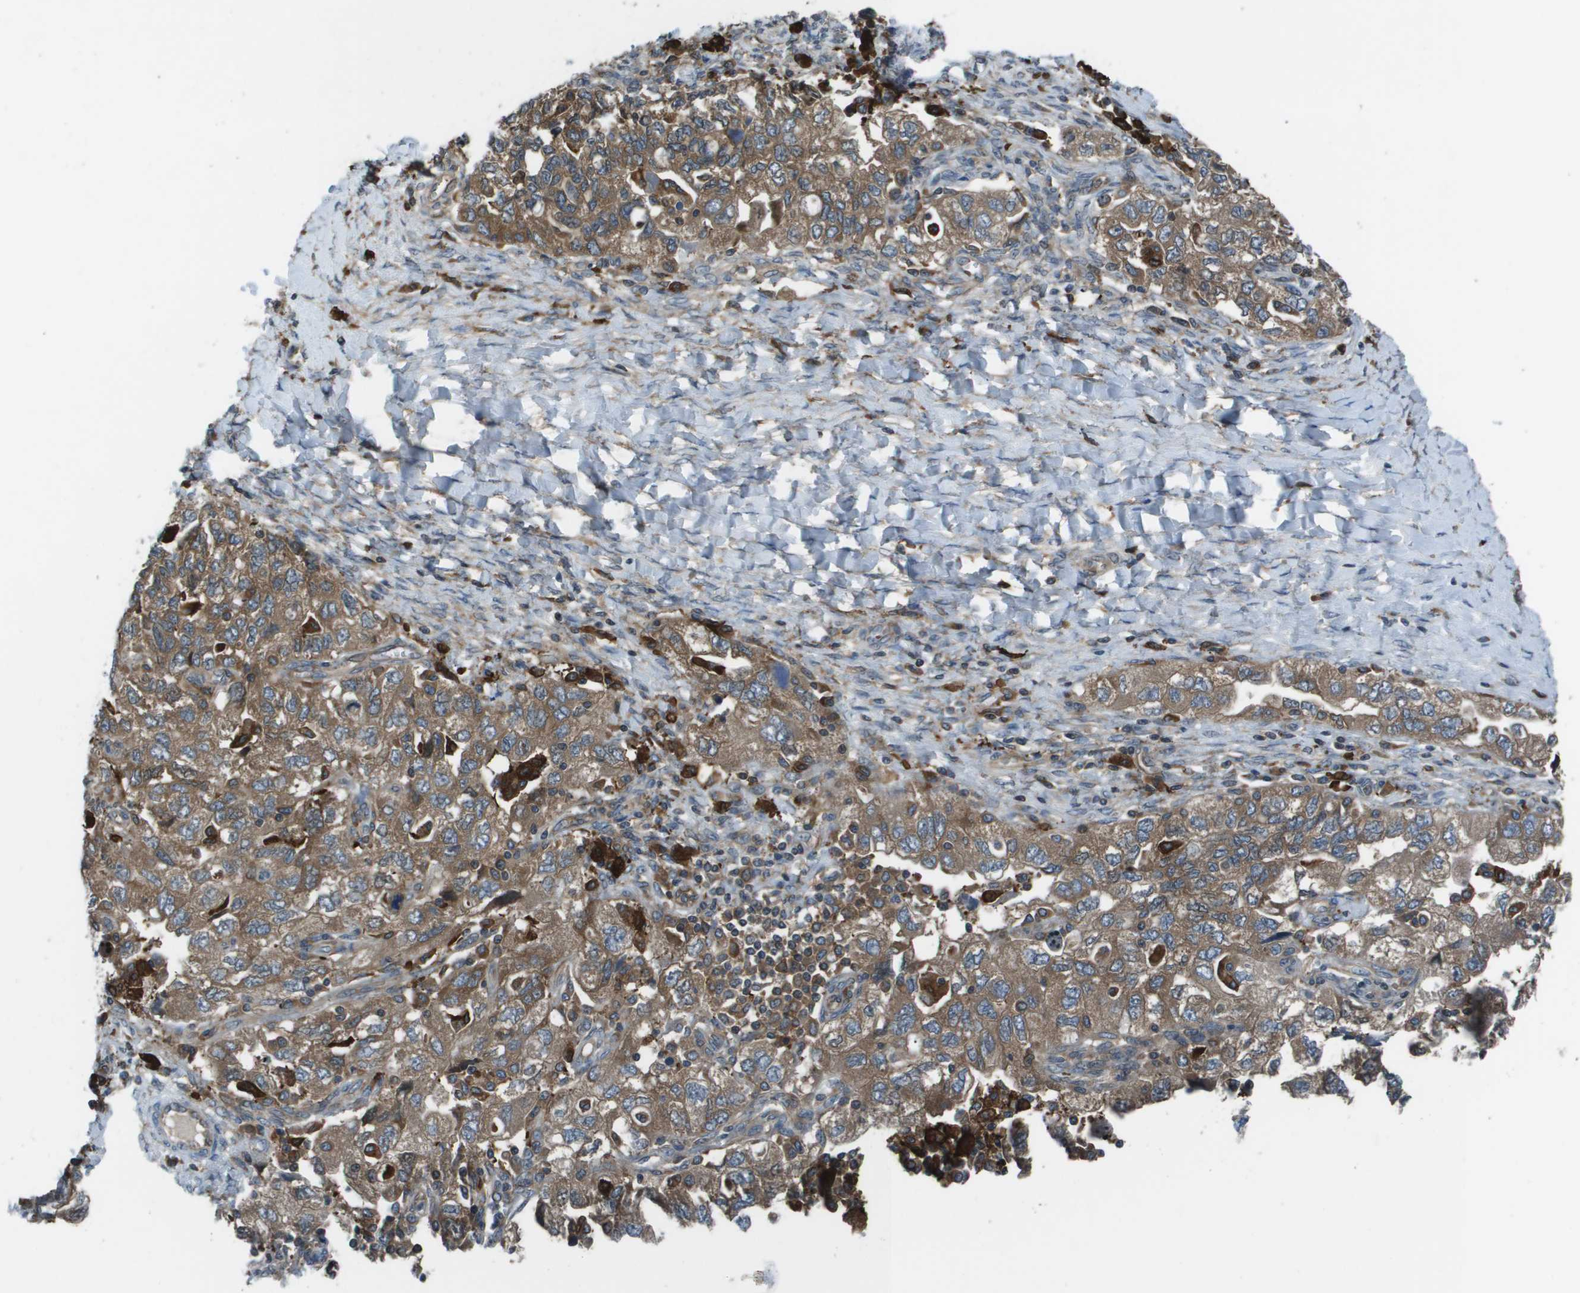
{"staining": {"intensity": "moderate", "quantity": ">75%", "location": "cytoplasmic/membranous"}, "tissue": "ovarian cancer", "cell_type": "Tumor cells", "image_type": "cancer", "snomed": [{"axis": "morphology", "description": "Carcinoma, NOS"}, {"axis": "morphology", "description": "Cystadenocarcinoma, serous, NOS"}, {"axis": "topography", "description": "Ovary"}], "caption": "A high-resolution photomicrograph shows IHC staining of ovarian serous cystadenocarcinoma, which shows moderate cytoplasmic/membranous staining in about >75% of tumor cells.", "gene": "EIF3B", "patient": {"sex": "female", "age": 69}}